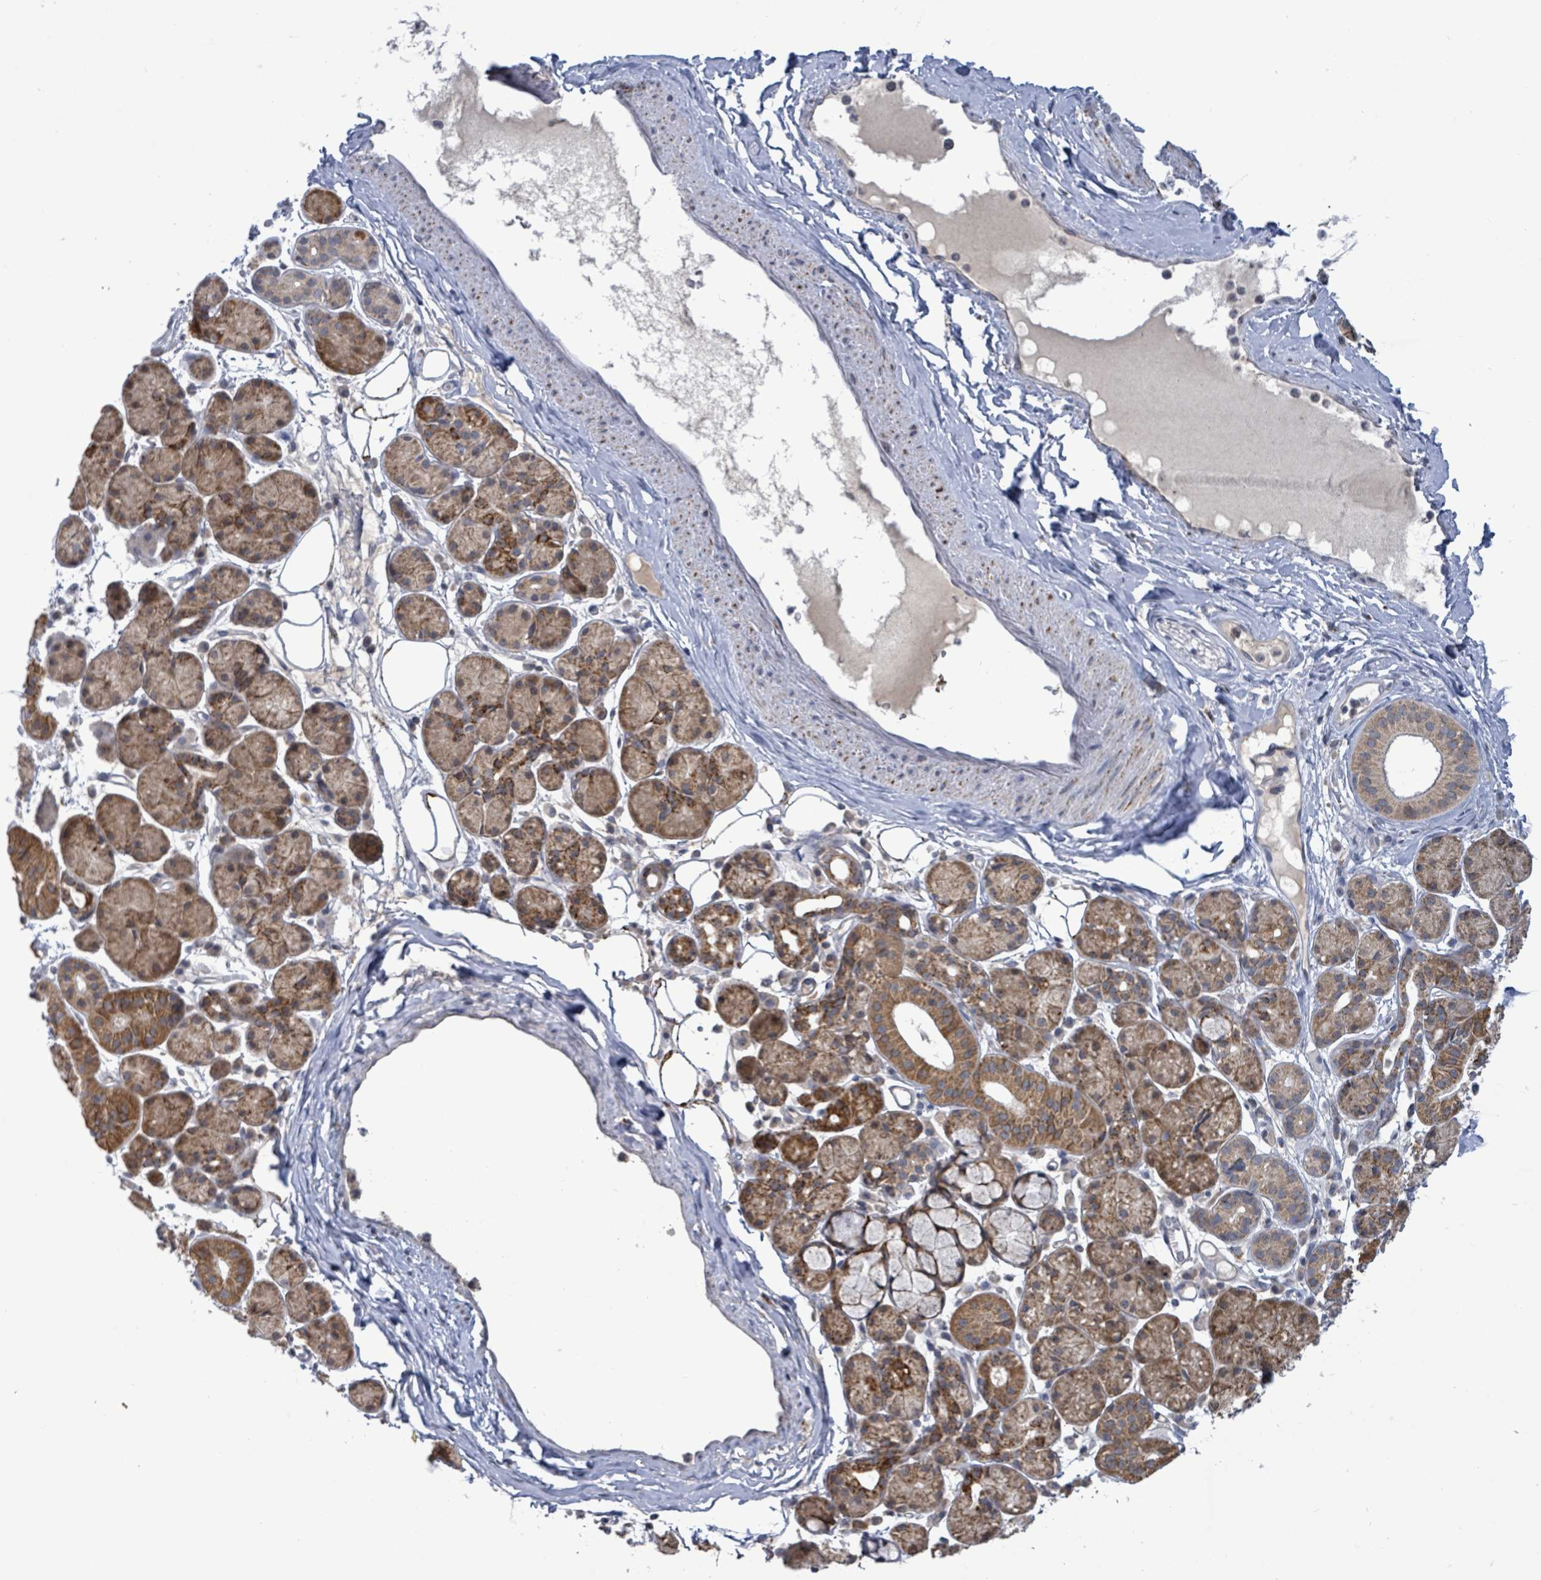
{"staining": {"intensity": "moderate", "quantity": "25%-75%", "location": "cytoplasmic/membranous"}, "tissue": "salivary gland", "cell_type": "Glandular cells", "image_type": "normal", "snomed": [{"axis": "morphology", "description": "Squamous cell carcinoma, NOS"}, {"axis": "topography", "description": "Skin"}, {"axis": "topography", "description": "Head-Neck"}], "caption": "Protein staining shows moderate cytoplasmic/membranous expression in about 25%-75% of glandular cells in unremarkable salivary gland.", "gene": "COQ10B", "patient": {"sex": "male", "age": 80}}